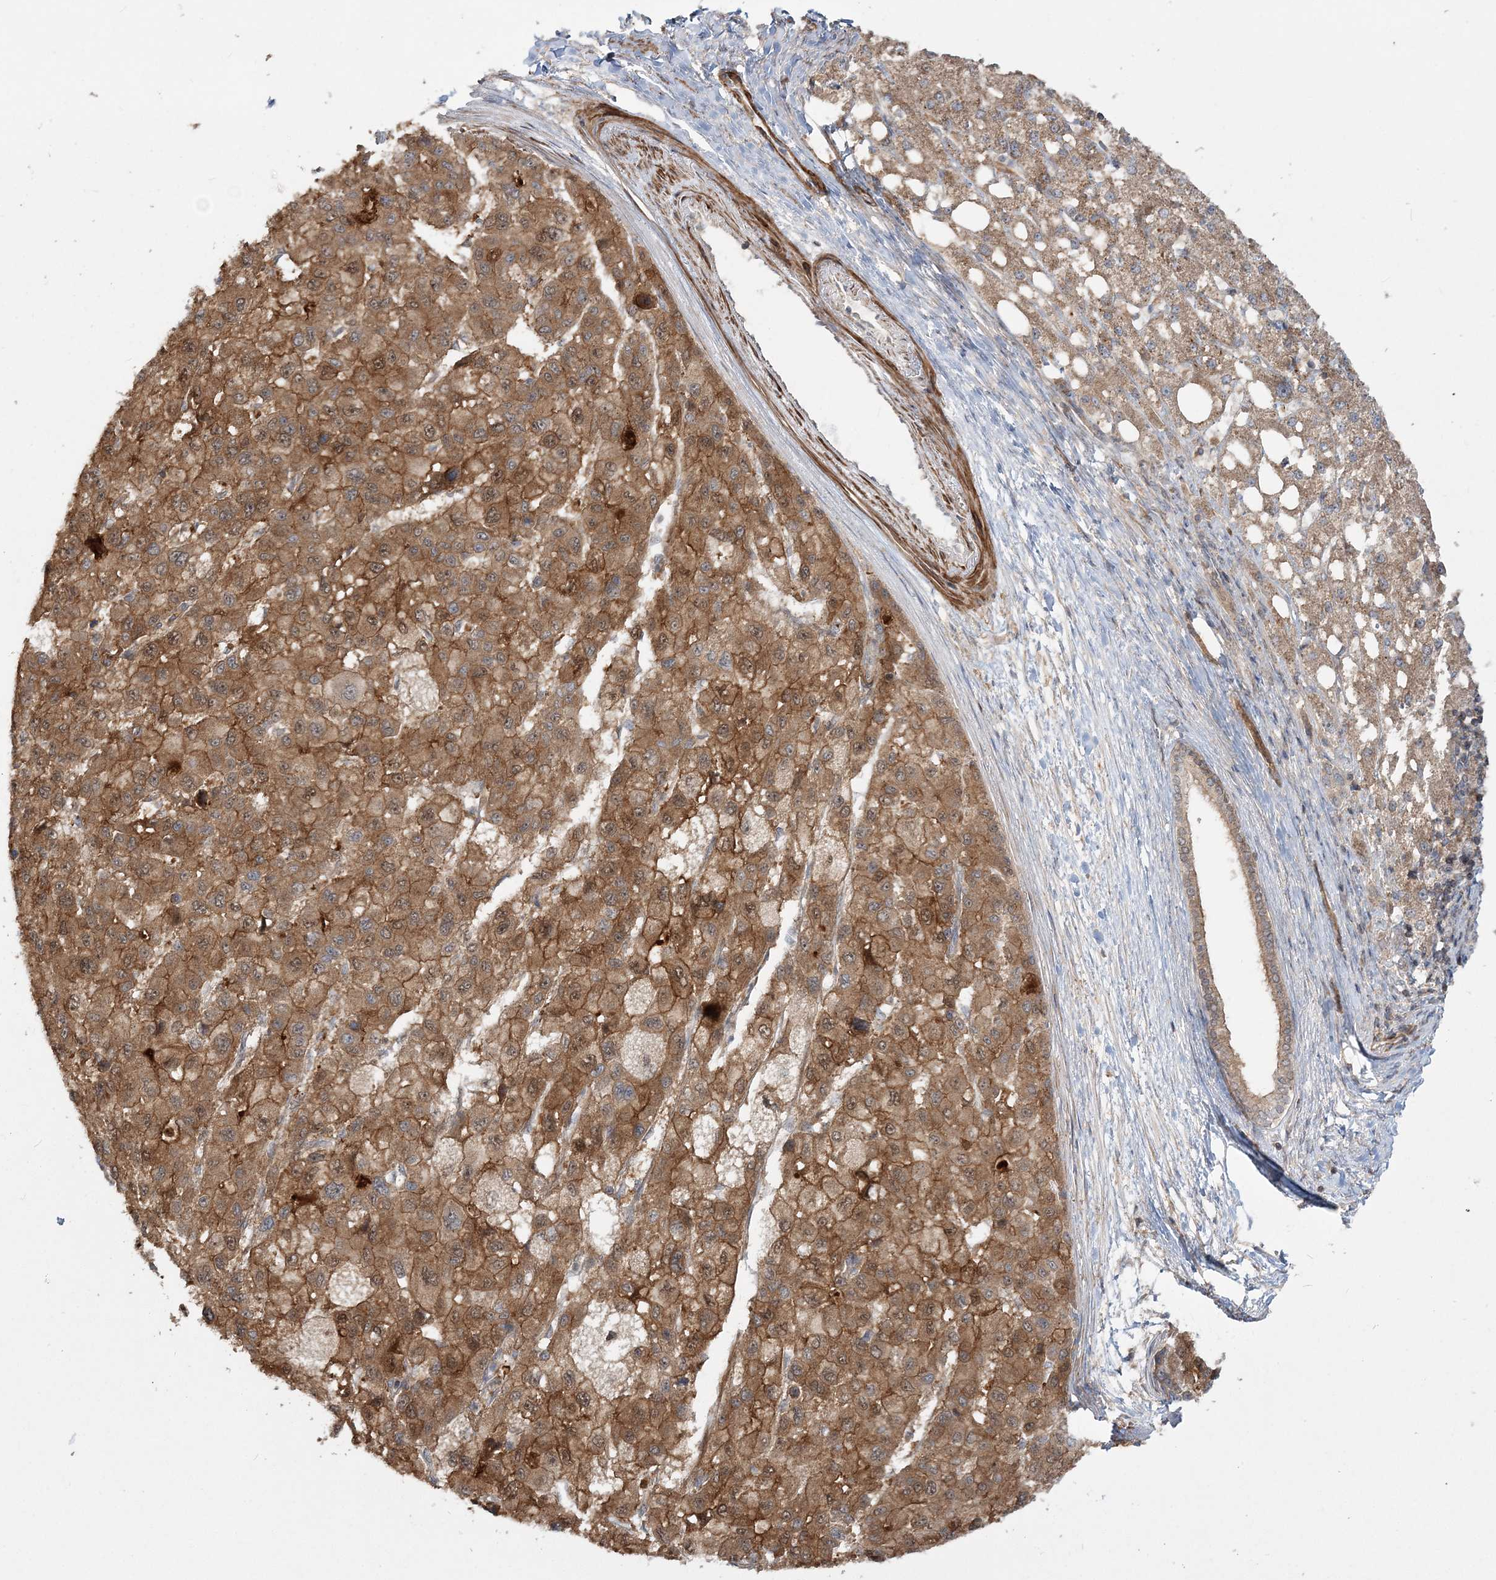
{"staining": {"intensity": "moderate", "quantity": ">75%", "location": "cytoplasmic/membranous"}, "tissue": "liver cancer", "cell_type": "Tumor cells", "image_type": "cancer", "snomed": [{"axis": "morphology", "description": "Carcinoma, Hepatocellular, NOS"}, {"axis": "topography", "description": "Liver"}], "caption": "The histopathology image demonstrates staining of liver cancer, revealing moderate cytoplasmic/membranous protein staining (brown color) within tumor cells. The staining was performed using DAB to visualize the protein expression in brown, while the nuclei were stained in blue with hematoxylin (Magnification: 20x).", "gene": "MOCS2", "patient": {"sex": "male", "age": 80}}